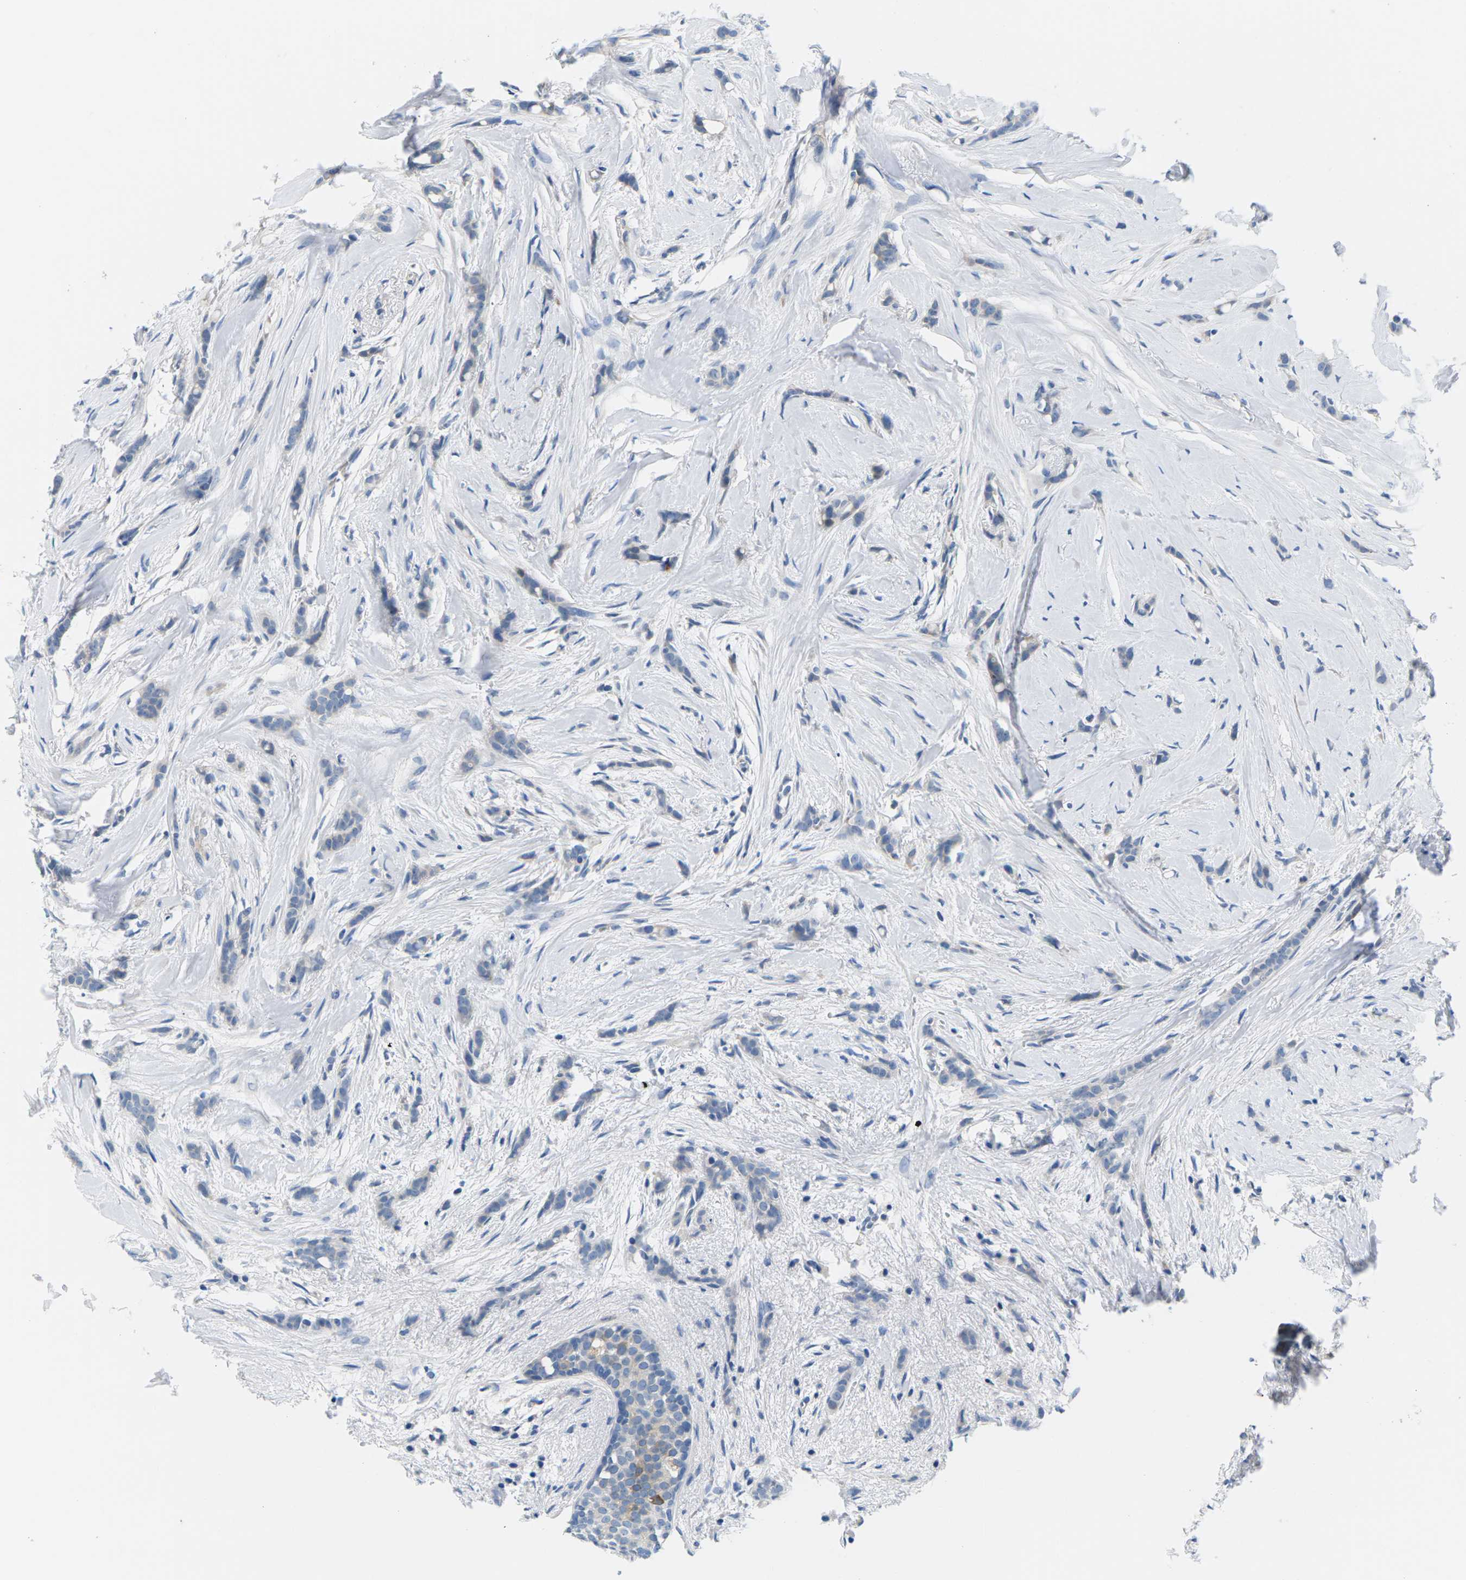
{"staining": {"intensity": "negative", "quantity": "none", "location": "none"}, "tissue": "breast cancer", "cell_type": "Tumor cells", "image_type": "cancer", "snomed": [{"axis": "morphology", "description": "Lobular carcinoma, in situ"}, {"axis": "morphology", "description": "Lobular carcinoma"}, {"axis": "topography", "description": "Breast"}], "caption": "This photomicrograph is of breast cancer stained with immunohistochemistry to label a protein in brown with the nuclei are counter-stained blue. There is no positivity in tumor cells. (Immunohistochemistry, brightfield microscopy, high magnification).", "gene": "TSPAN2", "patient": {"sex": "female", "age": 41}}